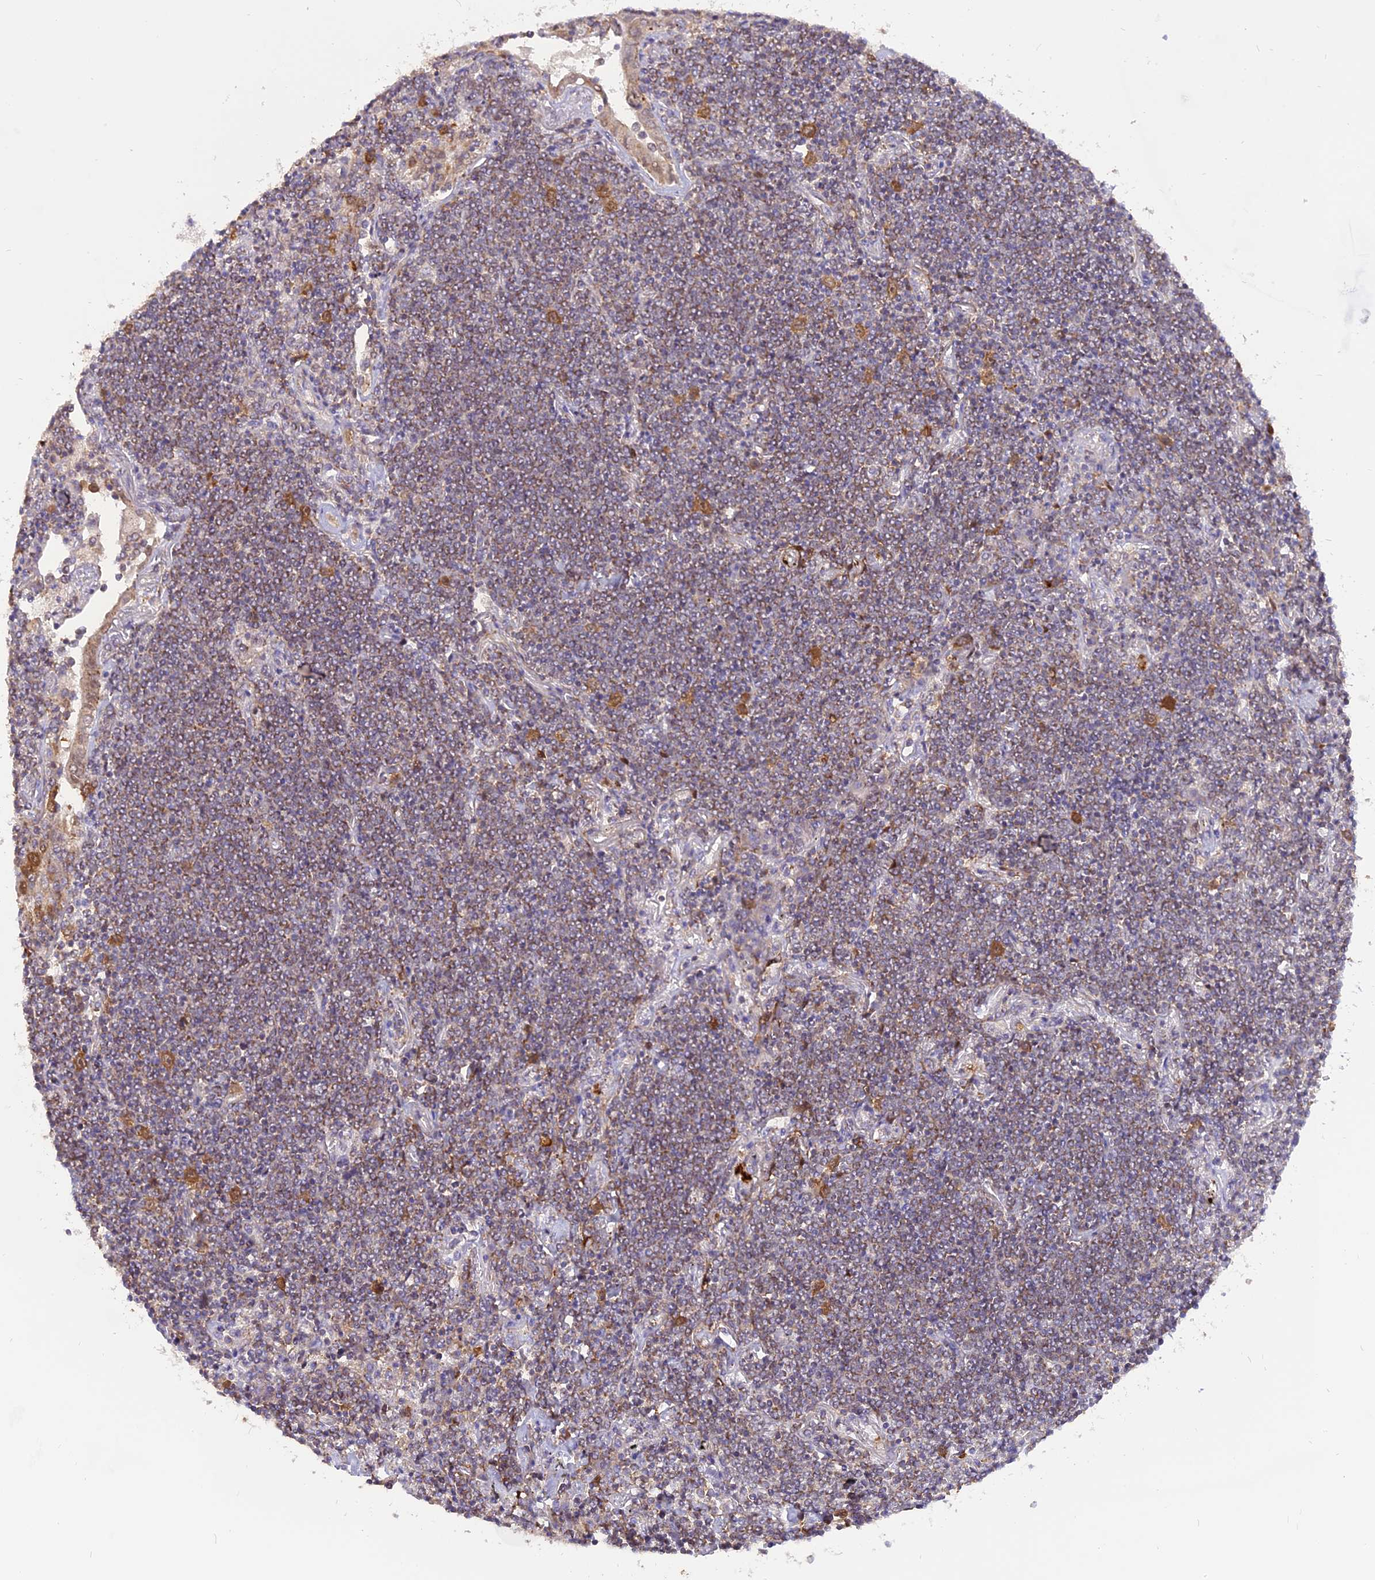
{"staining": {"intensity": "weak", "quantity": ">75%", "location": "cytoplasmic/membranous"}, "tissue": "lymphoma", "cell_type": "Tumor cells", "image_type": "cancer", "snomed": [{"axis": "morphology", "description": "Malignant lymphoma, non-Hodgkin's type, Low grade"}, {"axis": "topography", "description": "Lung"}], "caption": "Low-grade malignant lymphoma, non-Hodgkin's type stained for a protein demonstrates weak cytoplasmic/membranous positivity in tumor cells.", "gene": "CENPV", "patient": {"sex": "female", "age": 71}}